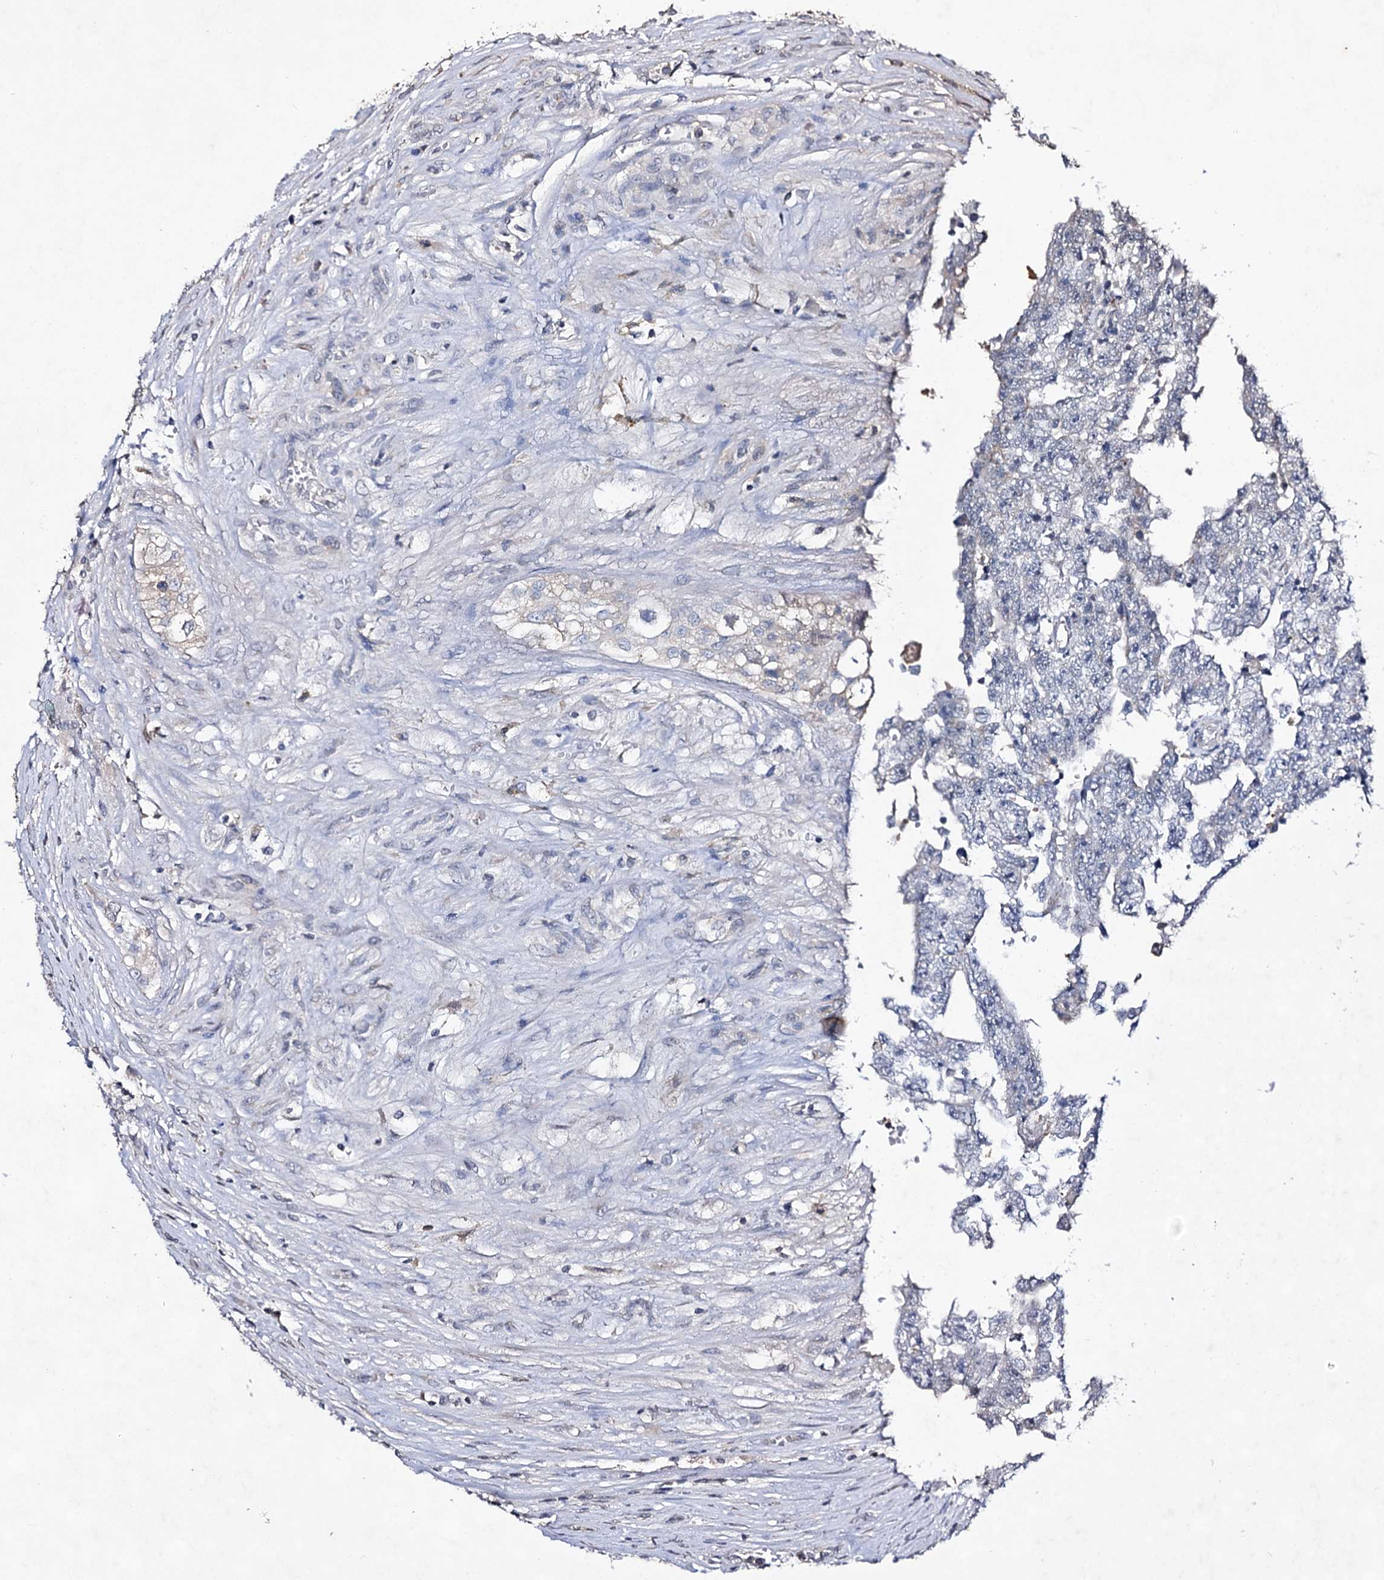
{"staining": {"intensity": "negative", "quantity": "none", "location": "none"}, "tissue": "testis cancer", "cell_type": "Tumor cells", "image_type": "cancer", "snomed": [{"axis": "morphology", "description": "Carcinoma, Embryonal, NOS"}, {"axis": "topography", "description": "Testis"}], "caption": "This micrograph is of testis cancer stained with immunohistochemistry (IHC) to label a protein in brown with the nuclei are counter-stained blue. There is no staining in tumor cells.", "gene": "PLIN1", "patient": {"sex": "male", "age": 25}}